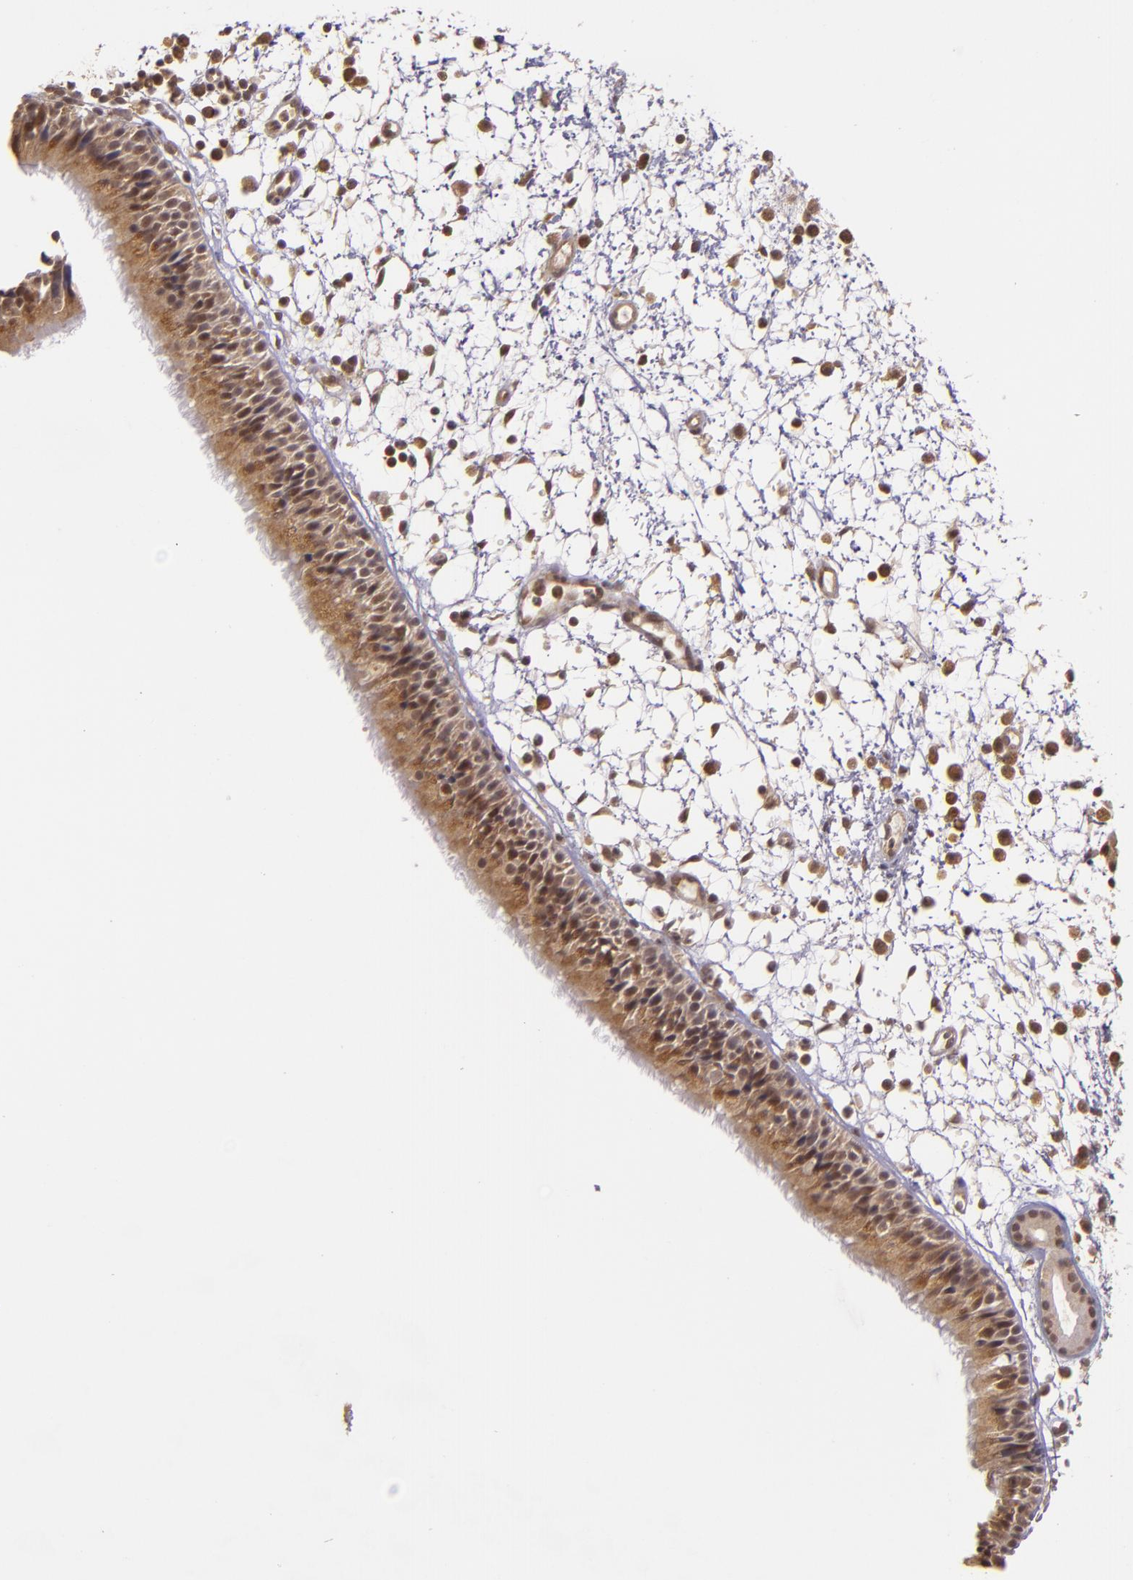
{"staining": {"intensity": "moderate", "quantity": ">75%", "location": "cytoplasmic/membranous"}, "tissue": "nasopharynx", "cell_type": "Respiratory epithelial cells", "image_type": "normal", "snomed": [{"axis": "morphology", "description": "Normal tissue, NOS"}, {"axis": "morphology", "description": "Inflammation, NOS"}, {"axis": "morphology", "description": "Malignant melanoma, Metastatic site"}, {"axis": "topography", "description": "Nasopharynx"}], "caption": "Unremarkable nasopharynx was stained to show a protein in brown. There is medium levels of moderate cytoplasmic/membranous positivity in about >75% of respiratory epithelial cells.", "gene": "TXNRD2", "patient": {"sex": "female", "age": 55}}